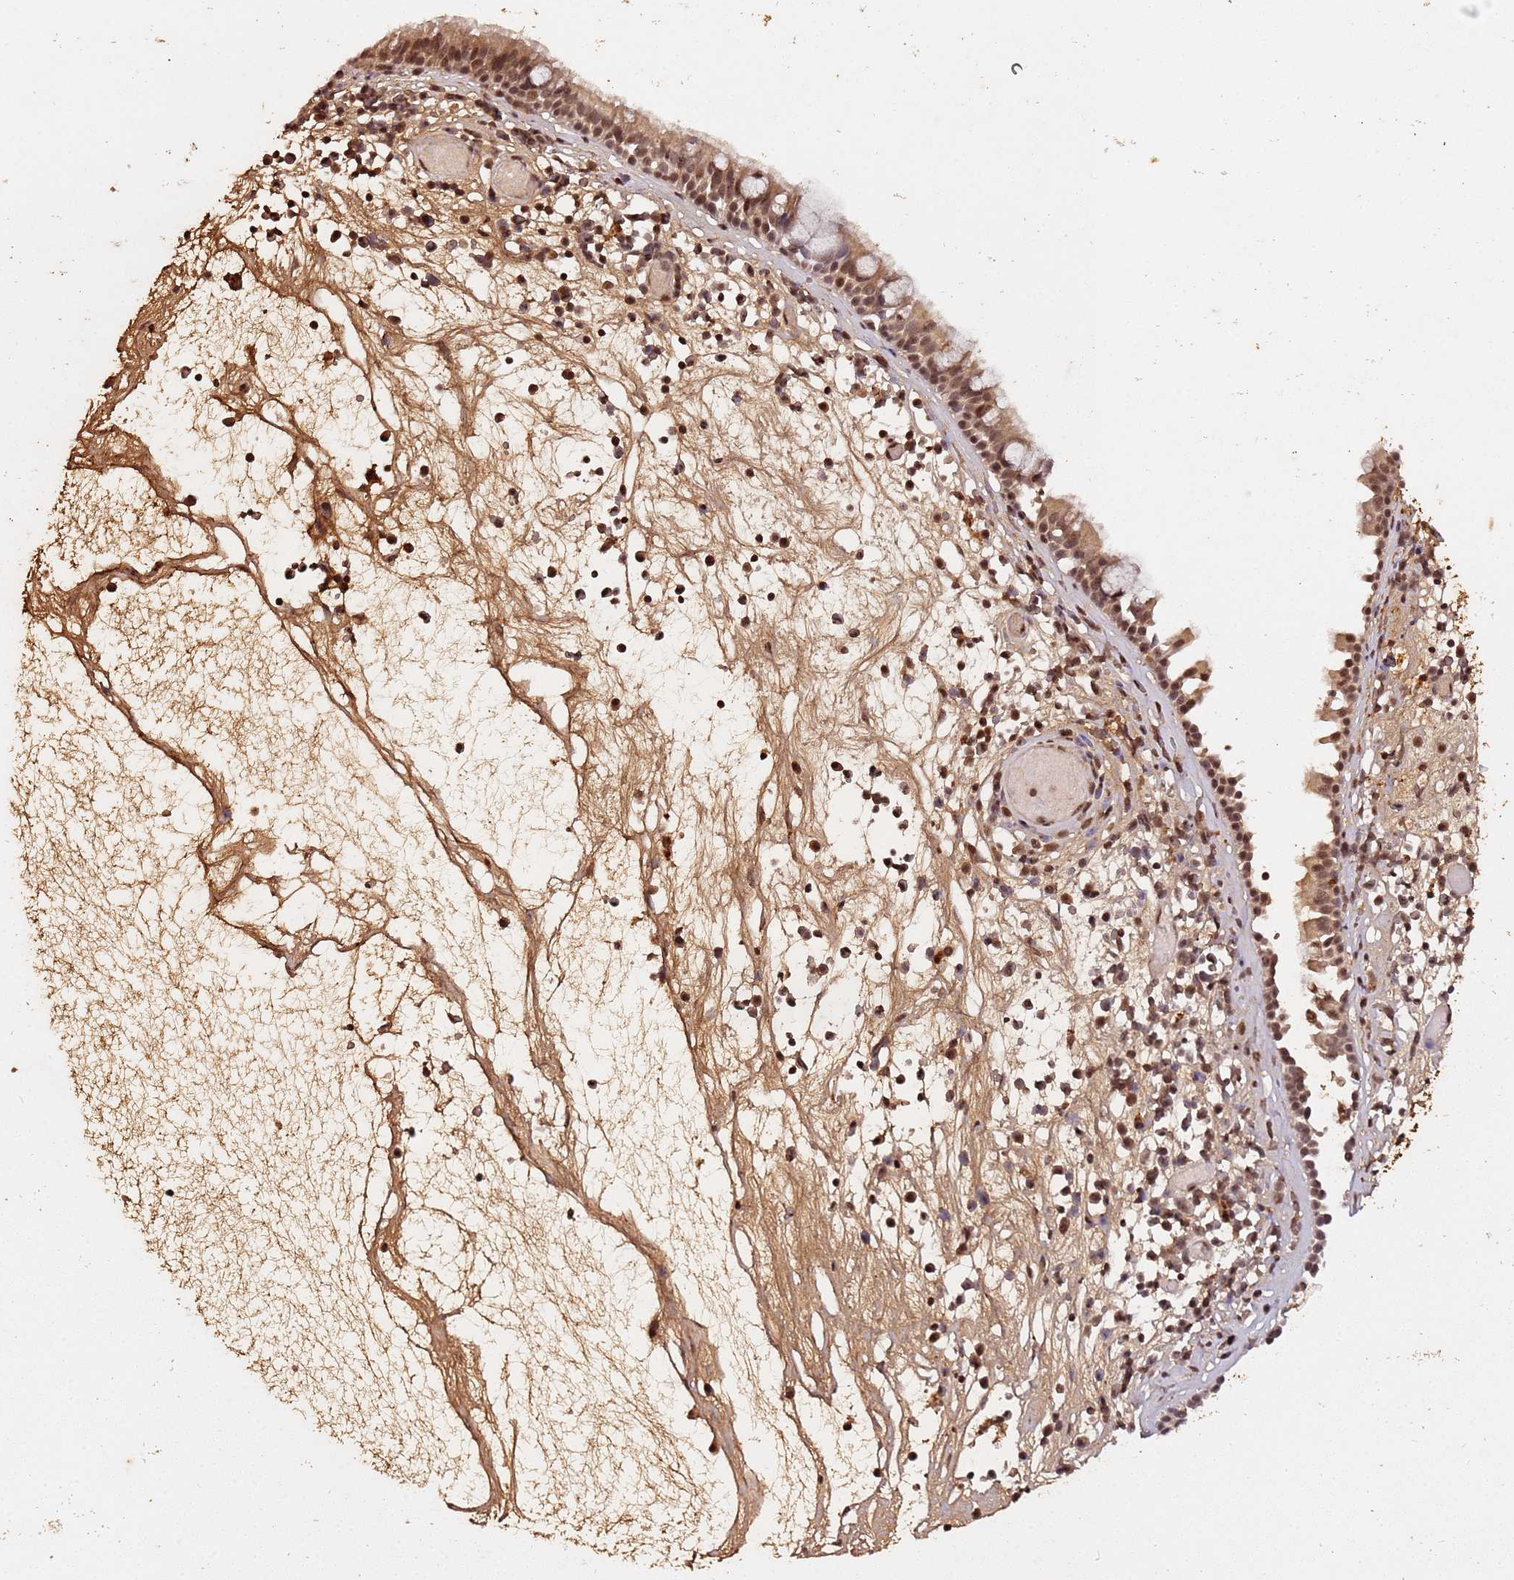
{"staining": {"intensity": "moderate", "quantity": ">75%", "location": "cytoplasmic/membranous,nuclear"}, "tissue": "nasopharynx", "cell_type": "Respiratory epithelial cells", "image_type": "normal", "snomed": [{"axis": "morphology", "description": "Normal tissue, NOS"}, {"axis": "morphology", "description": "Inflammation, NOS"}, {"axis": "topography", "description": "Nasopharynx"}], "caption": "Immunohistochemical staining of unremarkable human nasopharynx displays moderate cytoplasmic/membranous,nuclear protein positivity in approximately >75% of respiratory epithelial cells. (Stains: DAB (3,3'-diaminobenzidine) in brown, nuclei in blue, Microscopy: brightfield microscopy at high magnification).", "gene": "COL1A2", "patient": {"sex": "male", "age": 70}}